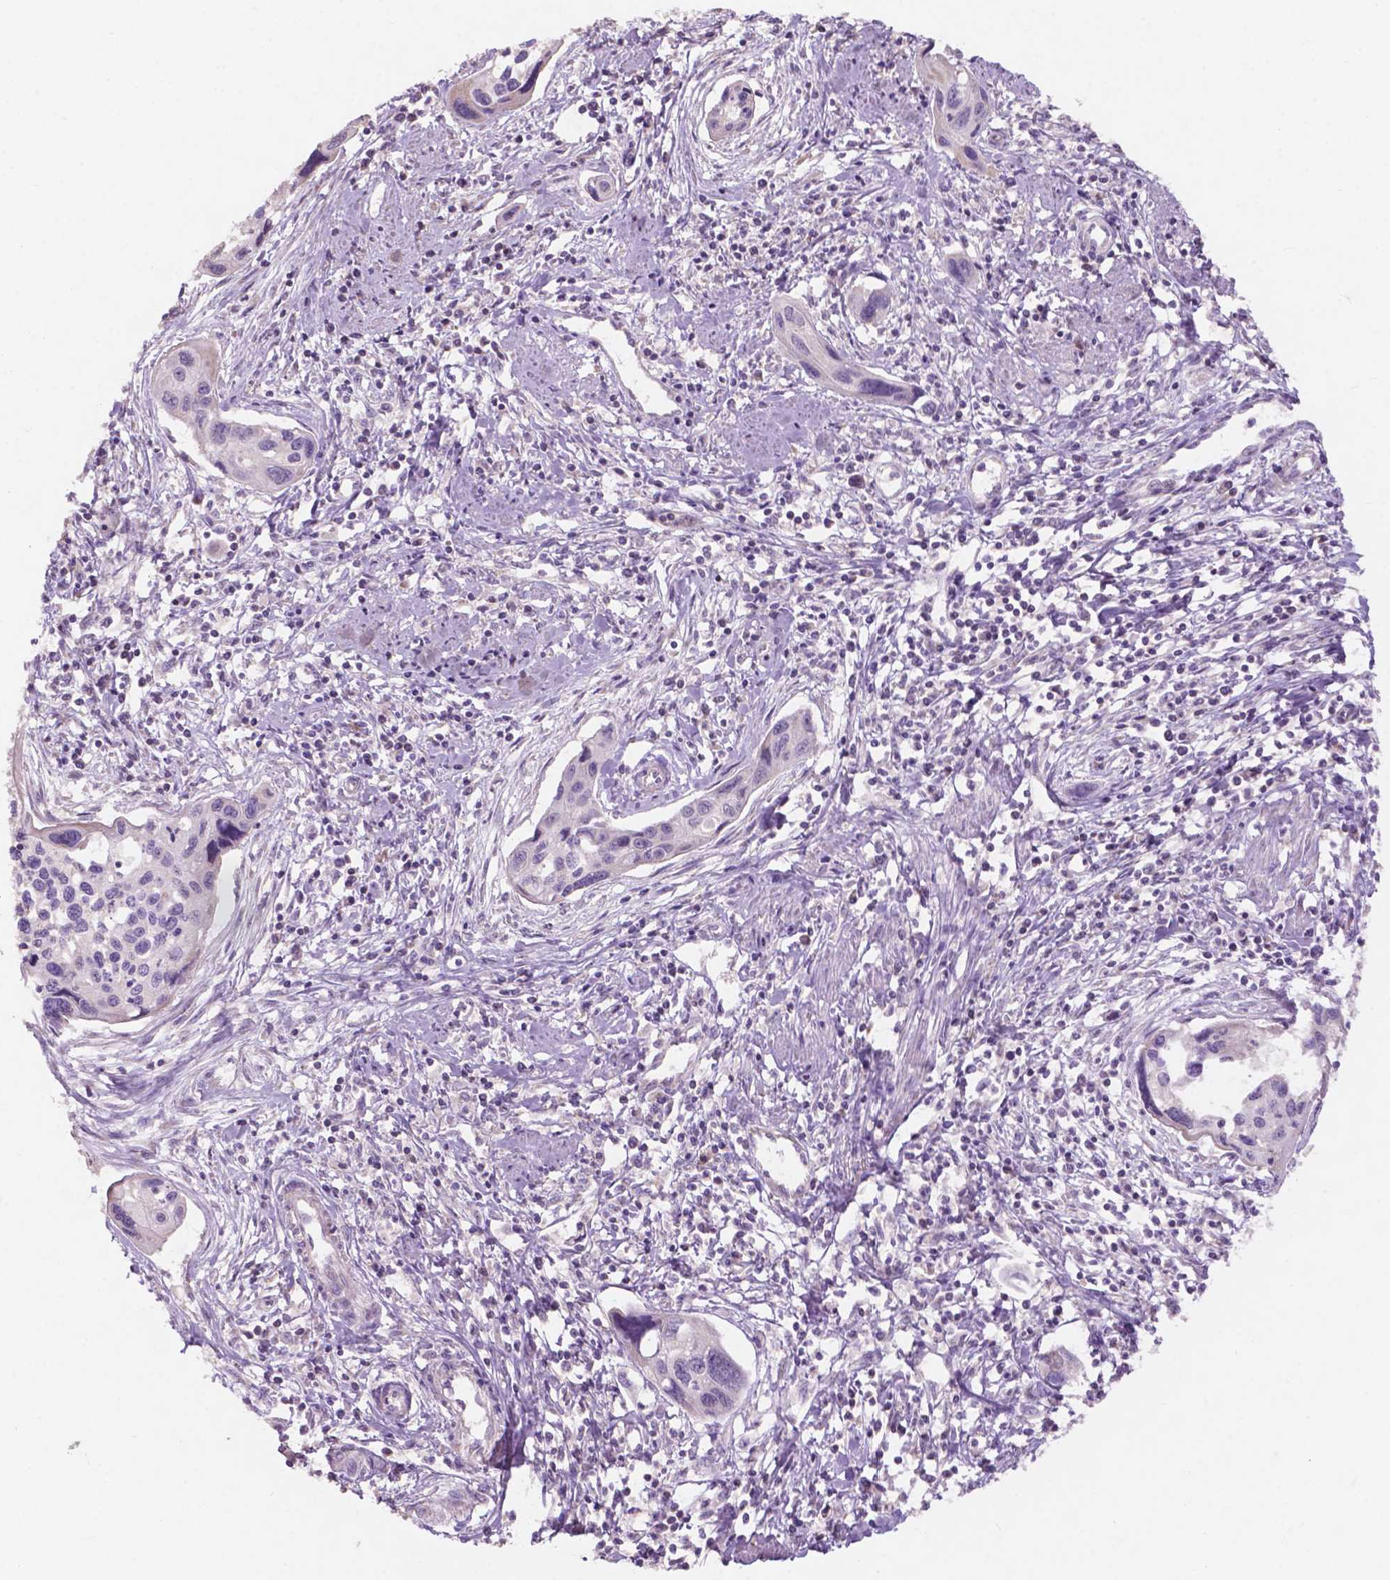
{"staining": {"intensity": "negative", "quantity": "none", "location": "none"}, "tissue": "cervical cancer", "cell_type": "Tumor cells", "image_type": "cancer", "snomed": [{"axis": "morphology", "description": "Squamous cell carcinoma, NOS"}, {"axis": "topography", "description": "Cervix"}], "caption": "This histopathology image is of cervical cancer (squamous cell carcinoma) stained with immunohistochemistry (IHC) to label a protein in brown with the nuclei are counter-stained blue. There is no positivity in tumor cells. (Stains: DAB immunohistochemistry (IHC) with hematoxylin counter stain, Microscopy: brightfield microscopy at high magnification).", "gene": "NDUFS1", "patient": {"sex": "female", "age": 31}}